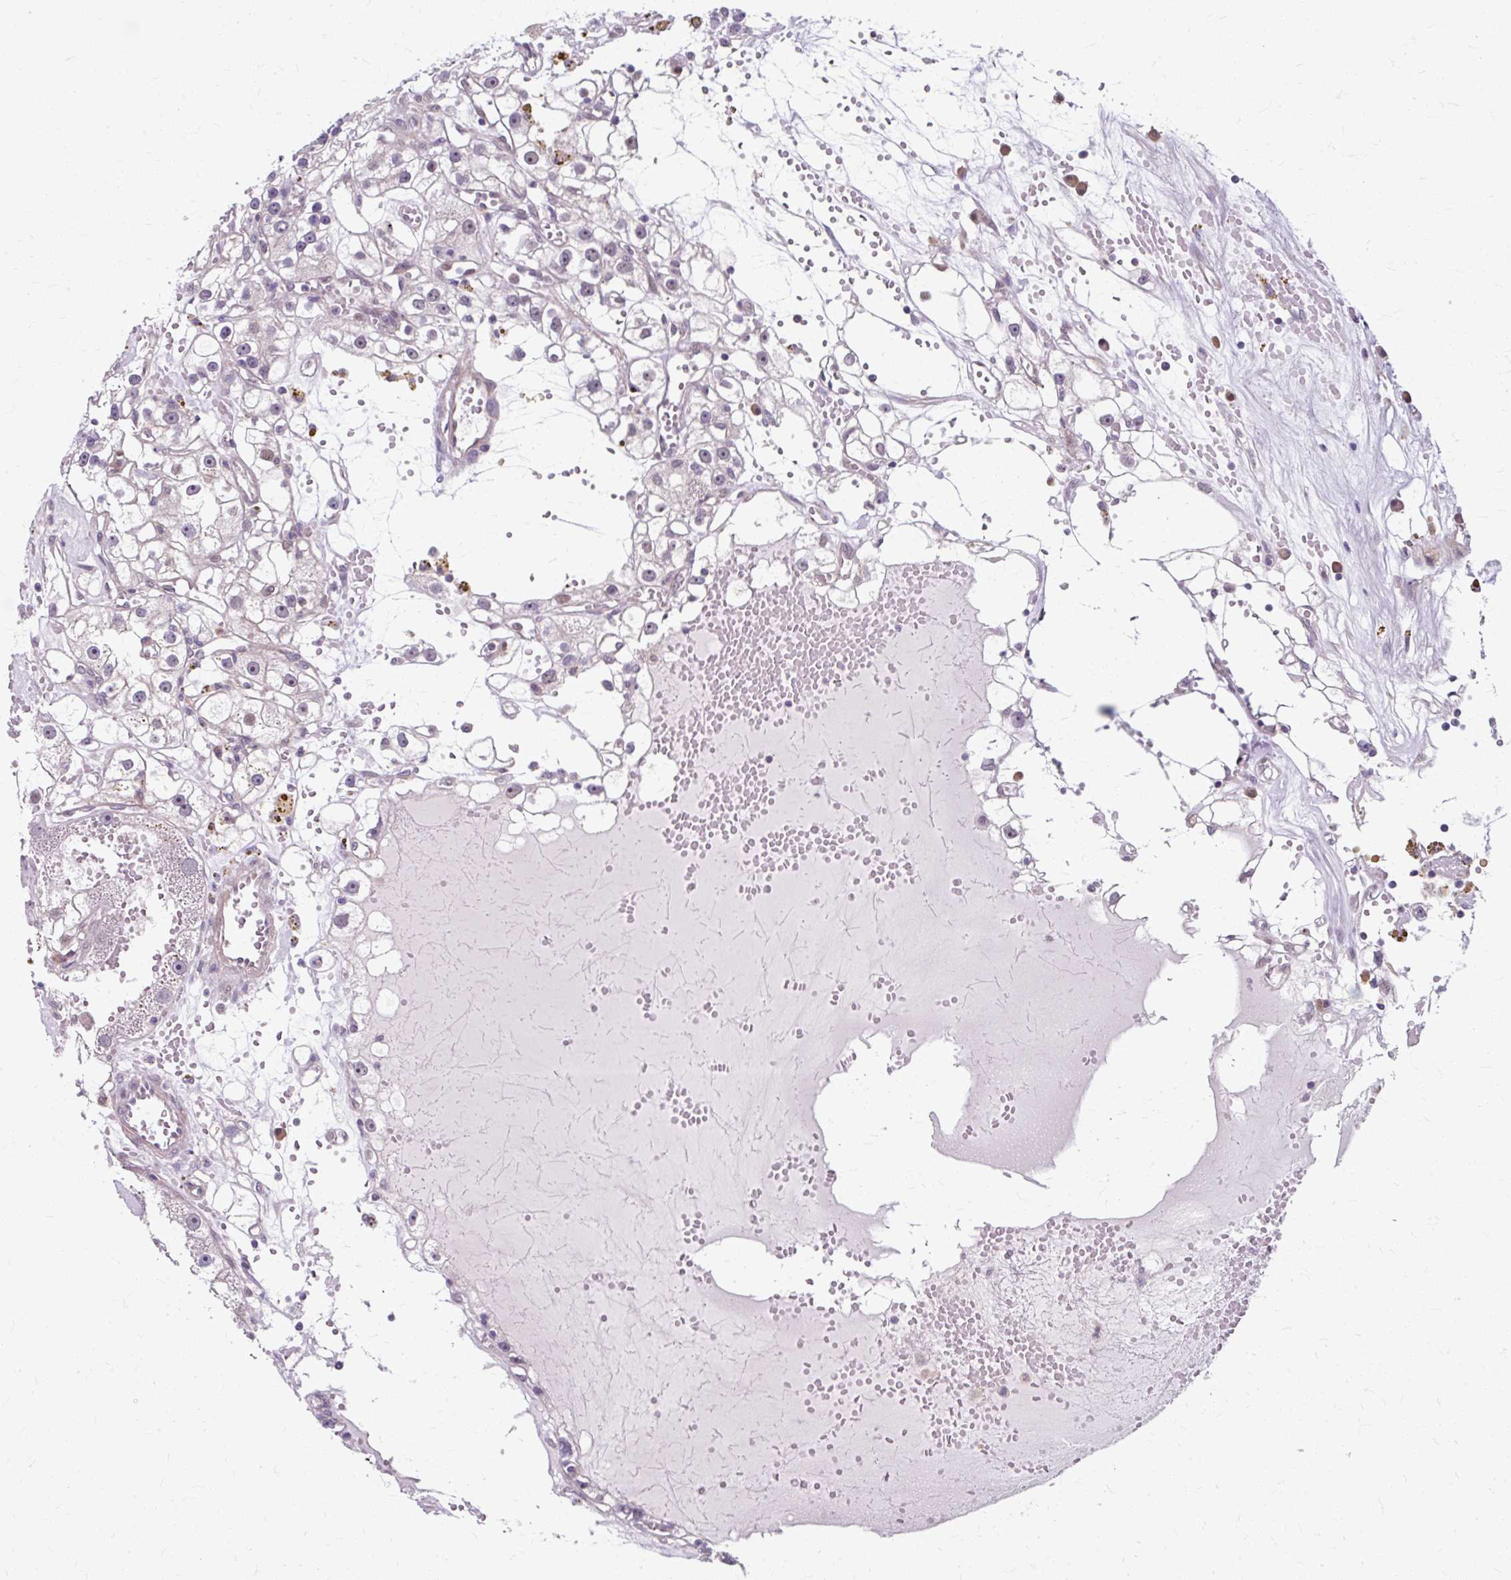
{"staining": {"intensity": "weak", "quantity": "<25%", "location": "nuclear"}, "tissue": "renal cancer", "cell_type": "Tumor cells", "image_type": "cancer", "snomed": [{"axis": "morphology", "description": "Adenocarcinoma, NOS"}, {"axis": "topography", "description": "Kidney"}], "caption": "DAB (3,3'-diaminobenzidine) immunohistochemical staining of renal cancer shows no significant staining in tumor cells.", "gene": "ZNF555", "patient": {"sex": "male", "age": 56}}